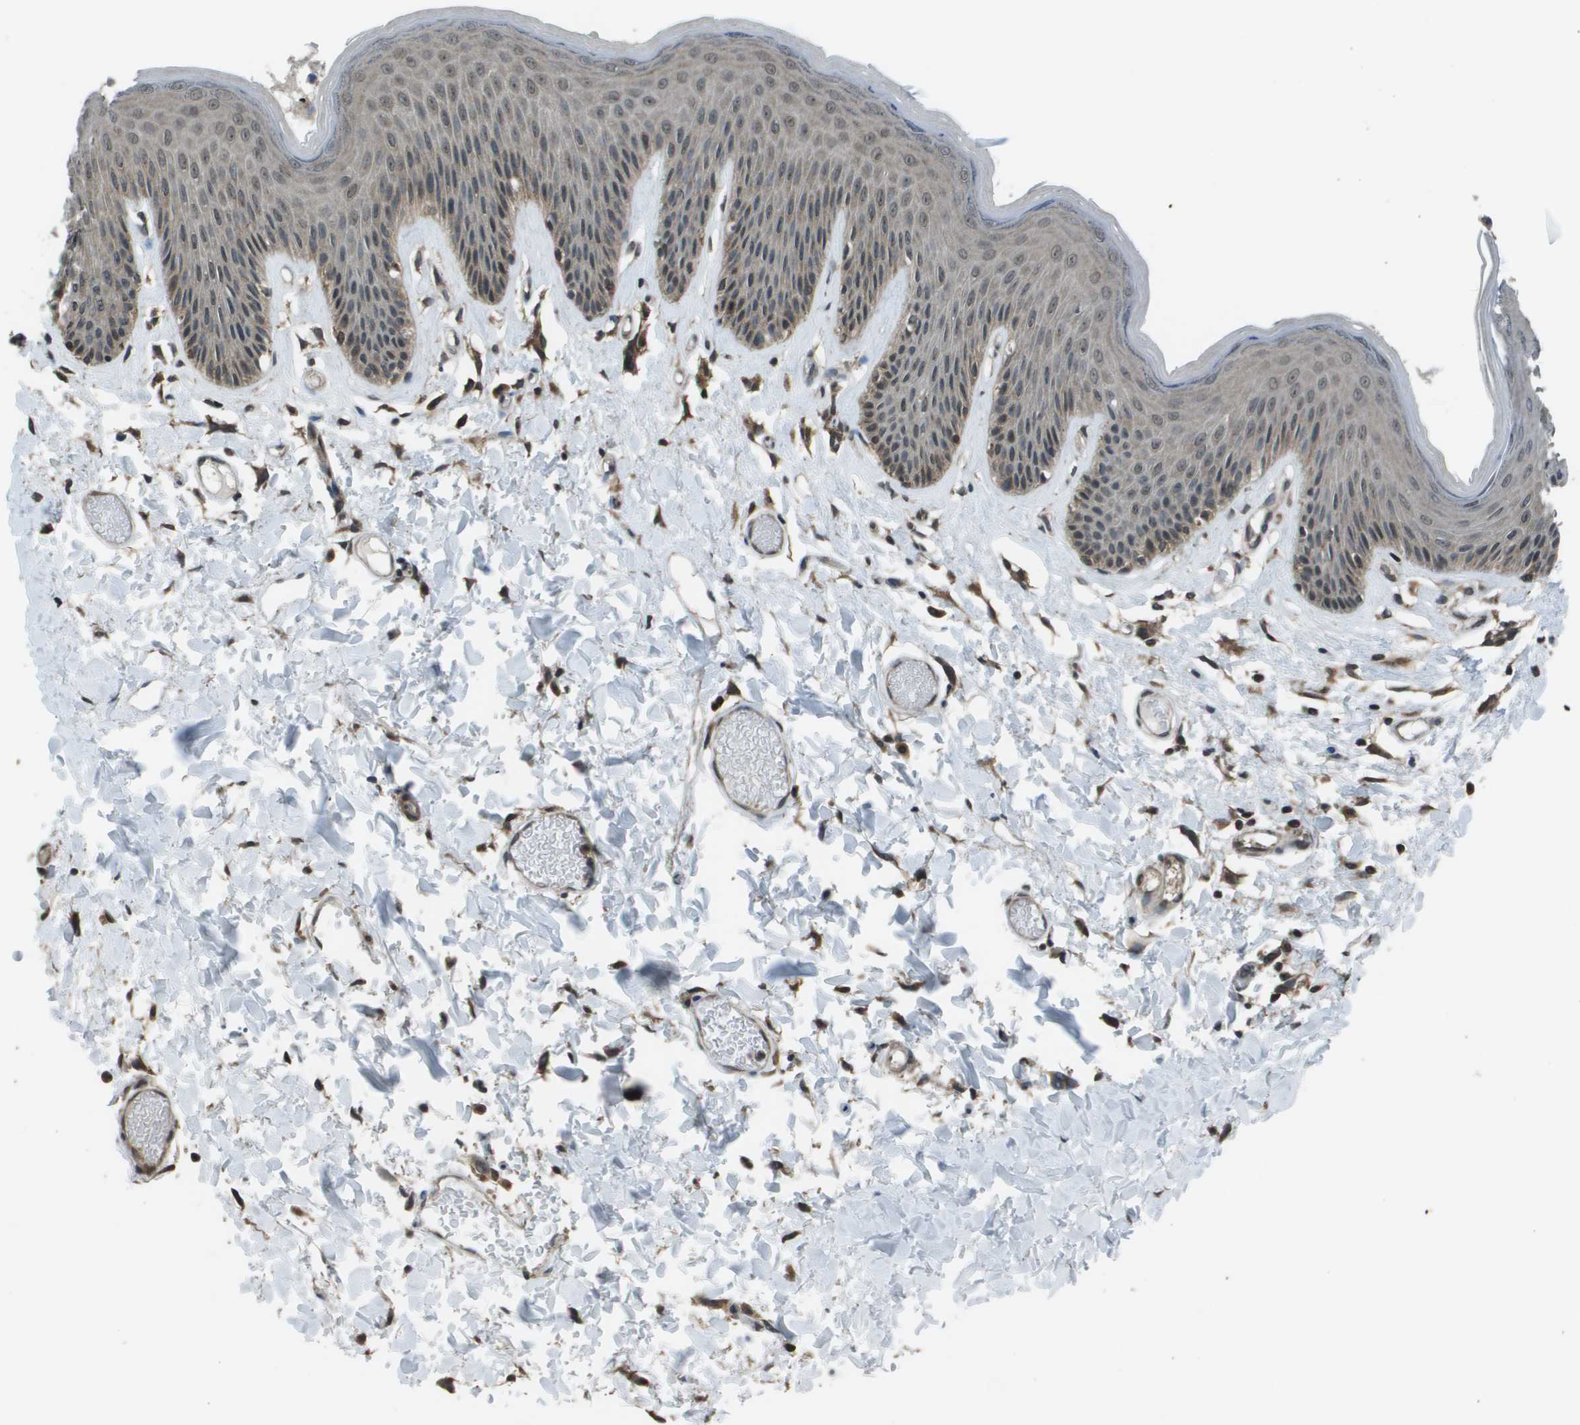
{"staining": {"intensity": "moderate", "quantity": "25%-75%", "location": "cytoplasmic/membranous,nuclear"}, "tissue": "skin", "cell_type": "Epidermal cells", "image_type": "normal", "snomed": [{"axis": "morphology", "description": "Normal tissue, NOS"}, {"axis": "topography", "description": "Vulva"}], "caption": "A high-resolution photomicrograph shows IHC staining of benign skin, which shows moderate cytoplasmic/membranous,nuclear staining in approximately 25%-75% of epidermal cells. (brown staining indicates protein expression, while blue staining denotes nuclei).", "gene": "PPFIA1", "patient": {"sex": "female", "age": 73}}